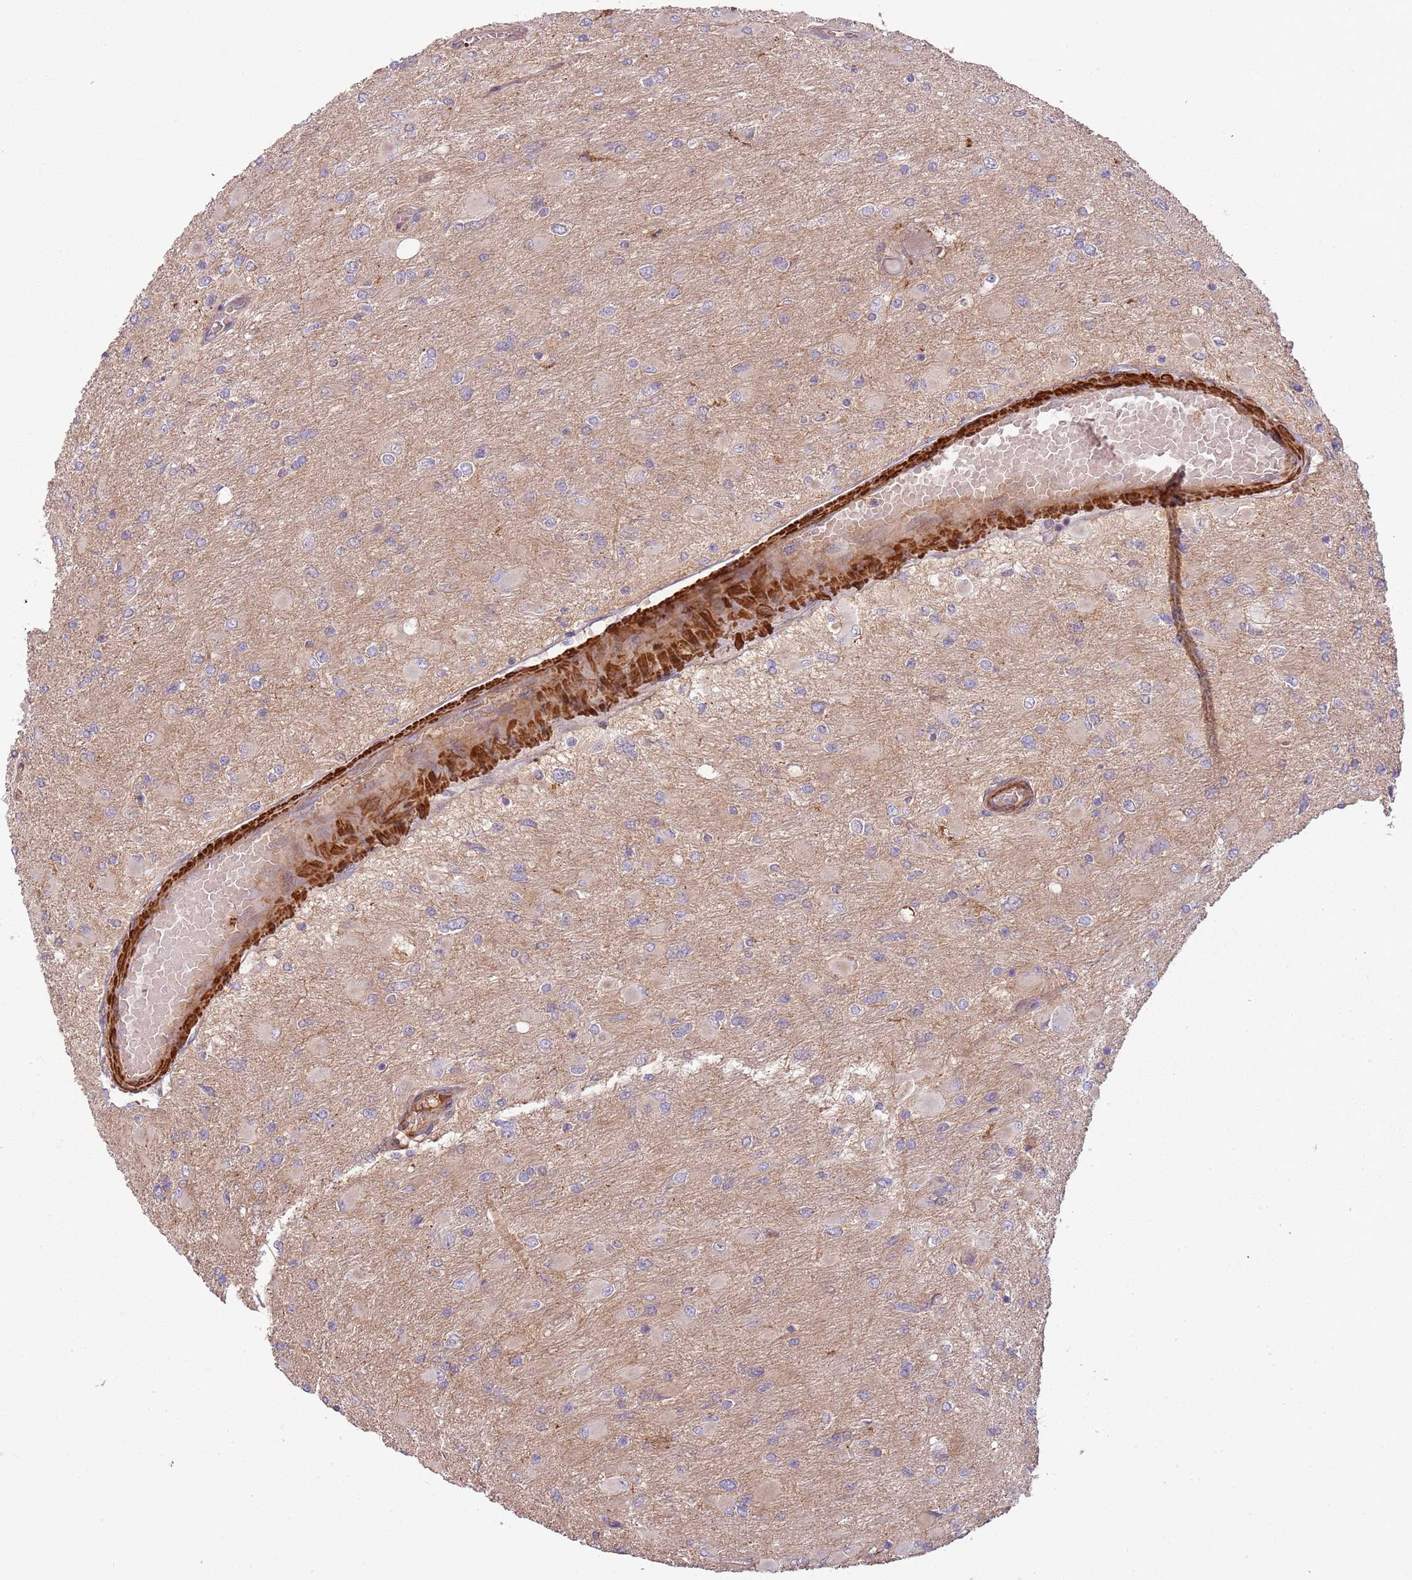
{"staining": {"intensity": "negative", "quantity": "none", "location": "none"}, "tissue": "glioma", "cell_type": "Tumor cells", "image_type": "cancer", "snomed": [{"axis": "morphology", "description": "Glioma, malignant, High grade"}, {"axis": "topography", "description": "Cerebral cortex"}], "caption": "An IHC histopathology image of malignant glioma (high-grade) is shown. There is no staining in tumor cells of malignant glioma (high-grade).", "gene": "RNF128", "patient": {"sex": "female", "age": 36}}